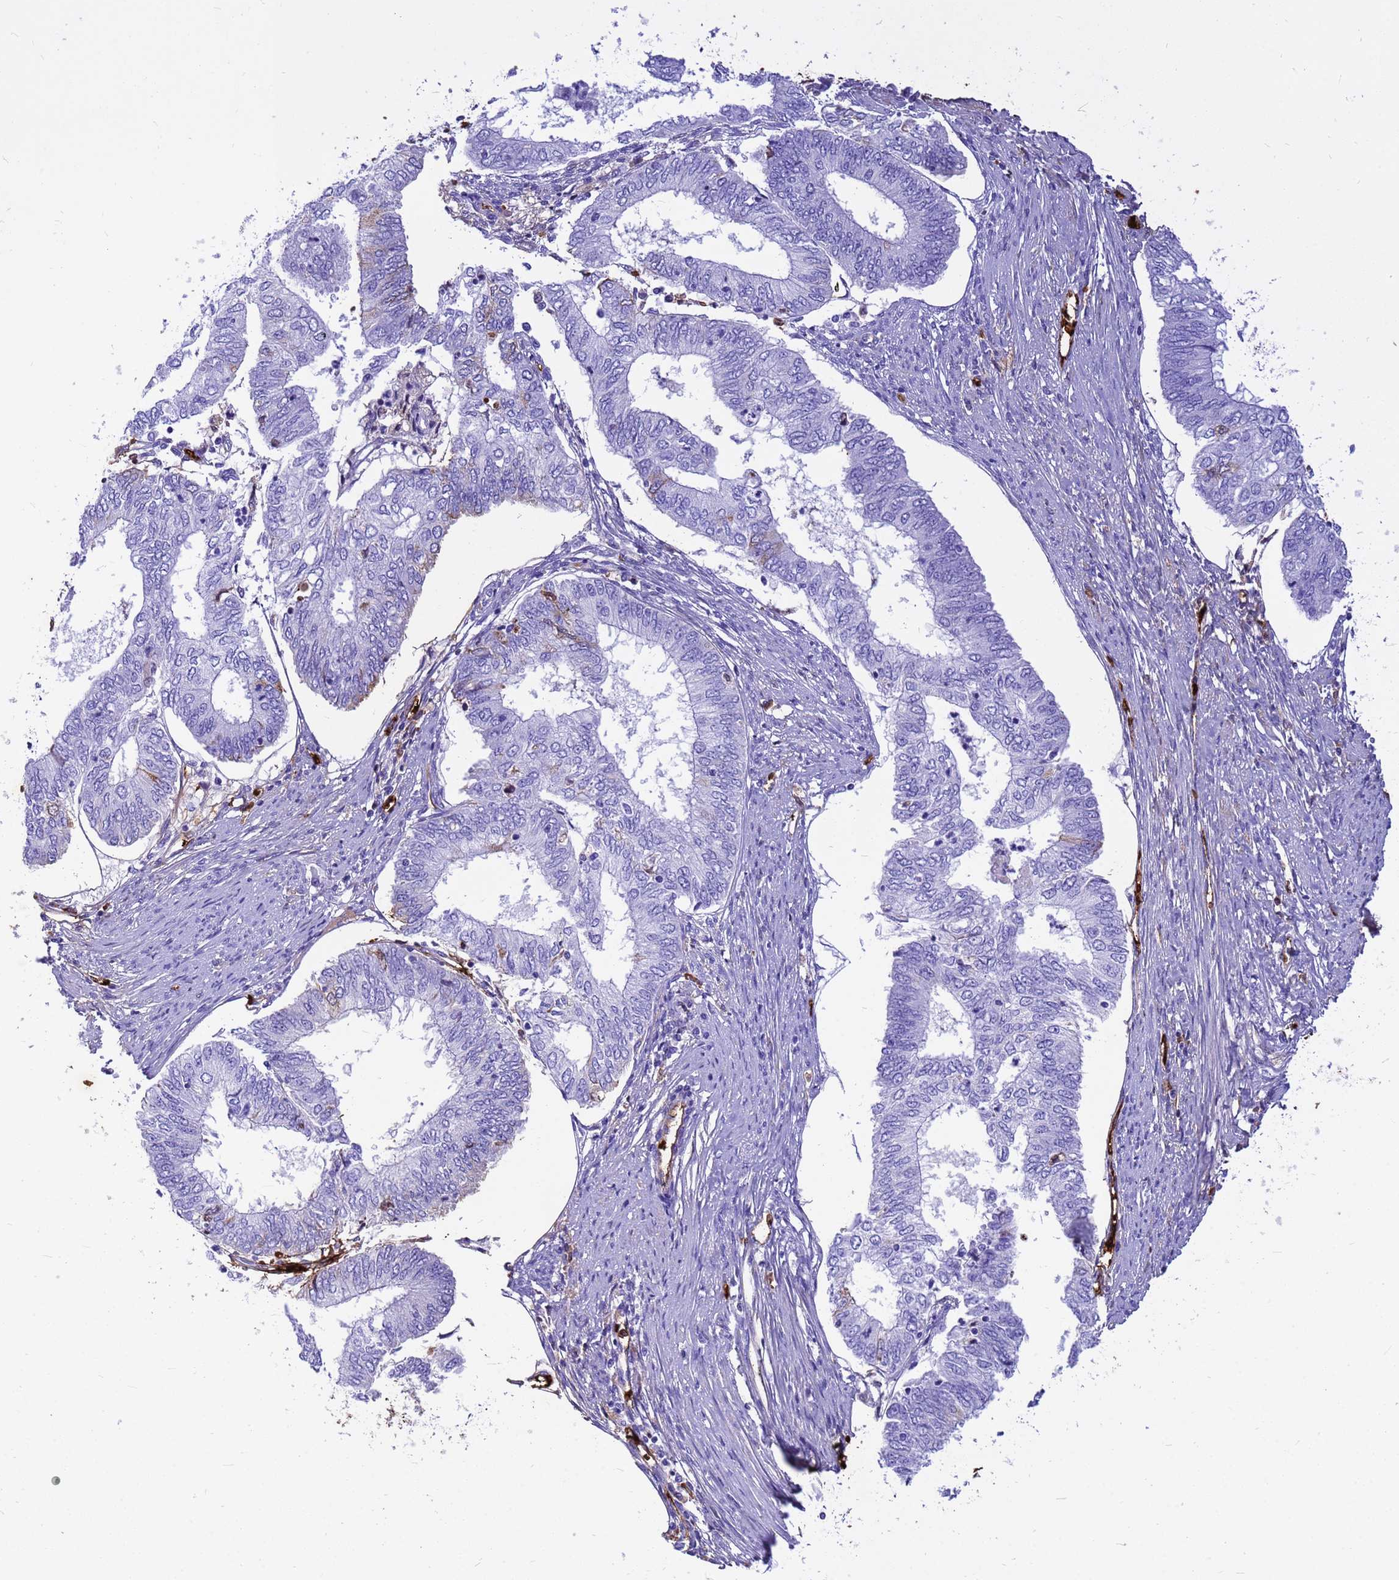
{"staining": {"intensity": "negative", "quantity": "none", "location": "none"}, "tissue": "endometrial cancer", "cell_type": "Tumor cells", "image_type": "cancer", "snomed": [{"axis": "morphology", "description": "Adenocarcinoma, NOS"}, {"axis": "topography", "description": "Endometrium"}], "caption": "Micrograph shows no protein staining in tumor cells of adenocarcinoma (endometrial) tissue.", "gene": "HBA2", "patient": {"sex": "female", "age": 68}}